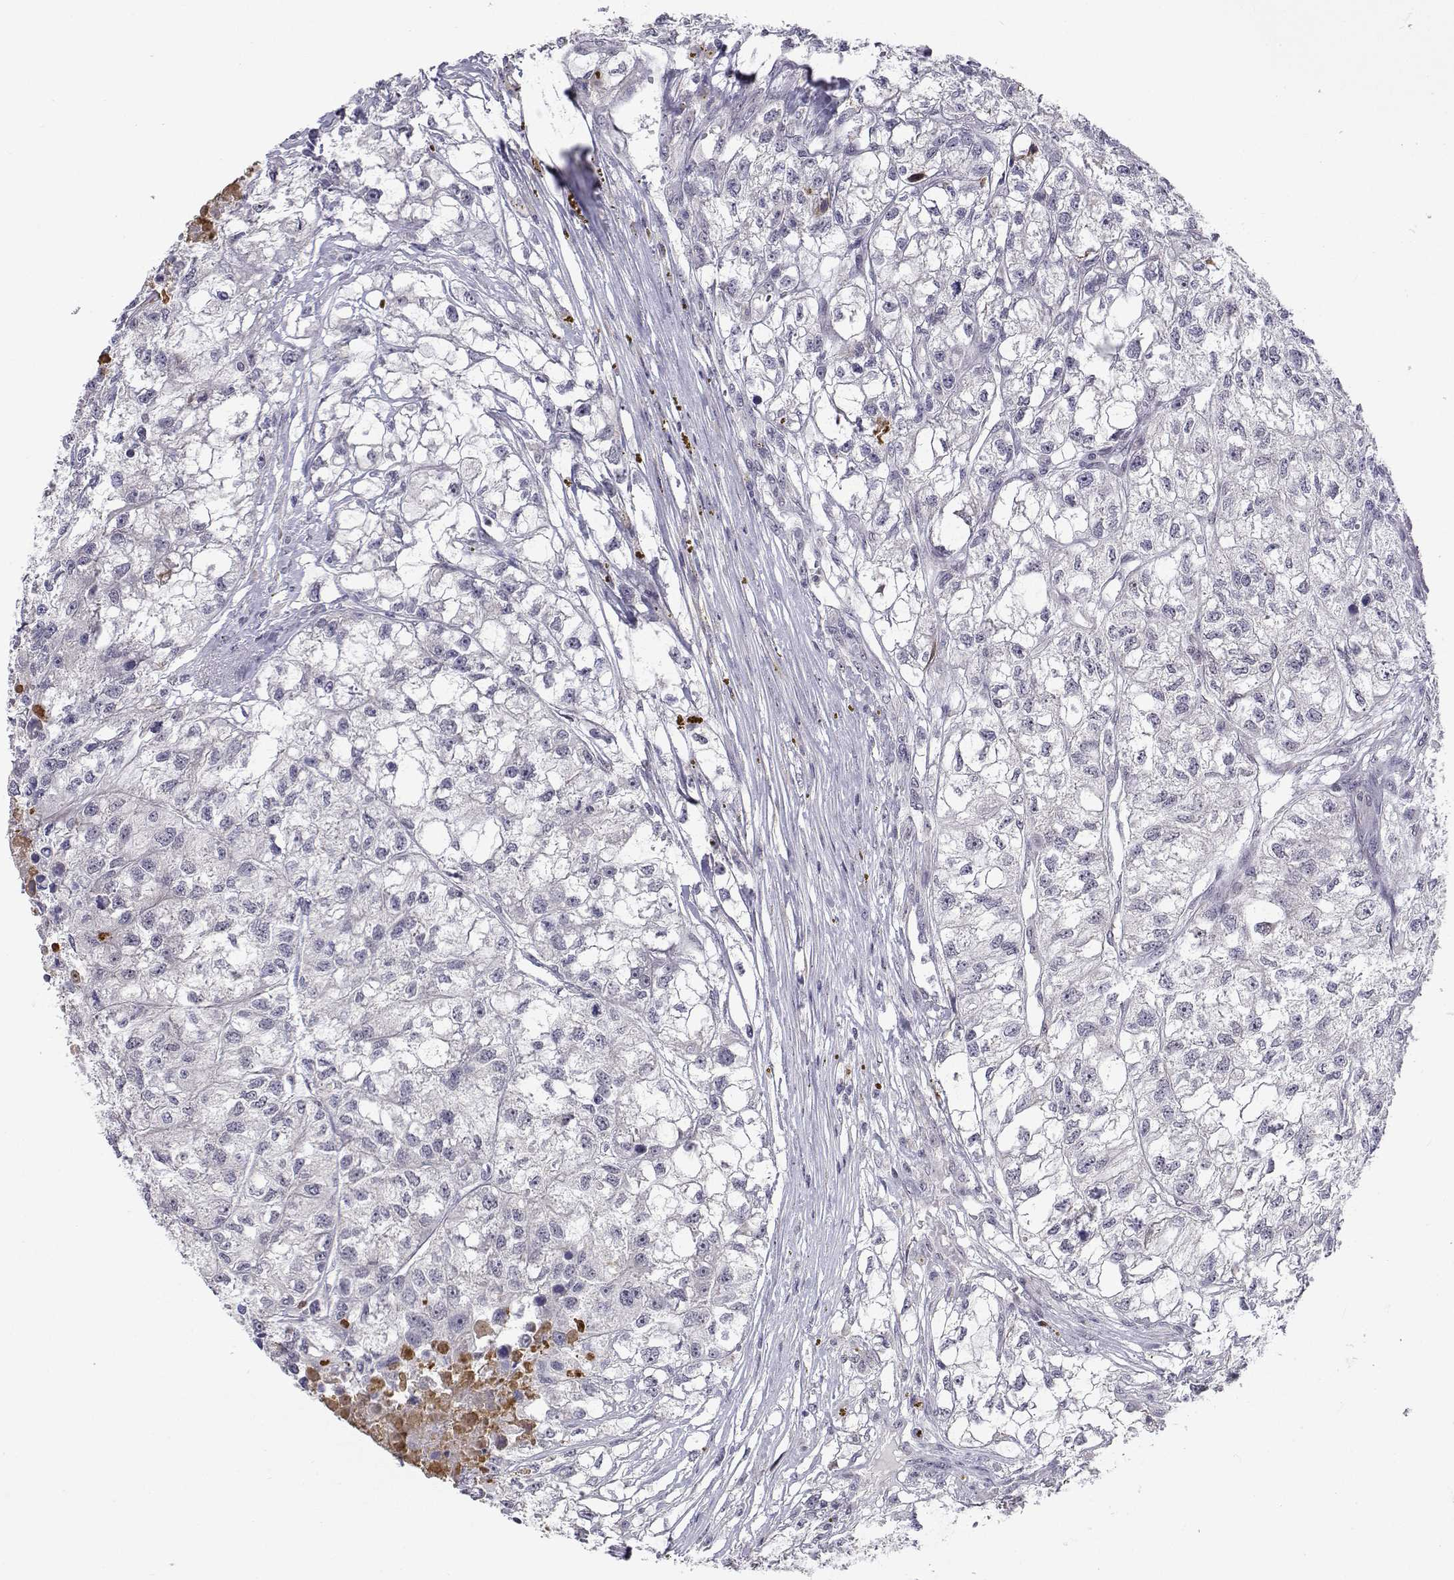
{"staining": {"intensity": "negative", "quantity": "none", "location": "none"}, "tissue": "renal cancer", "cell_type": "Tumor cells", "image_type": "cancer", "snomed": [{"axis": "morphology", "description": "Adenocarcinoma, NOS"}, {"axis": "topography", "description": "Kidney"}], "caption": "Immunohistochemistry (IHC) of human renal cancer displays no staining in tumor cells.", "gene": "SLC6A3", "patient": {"sex": "male", "age": 56}}